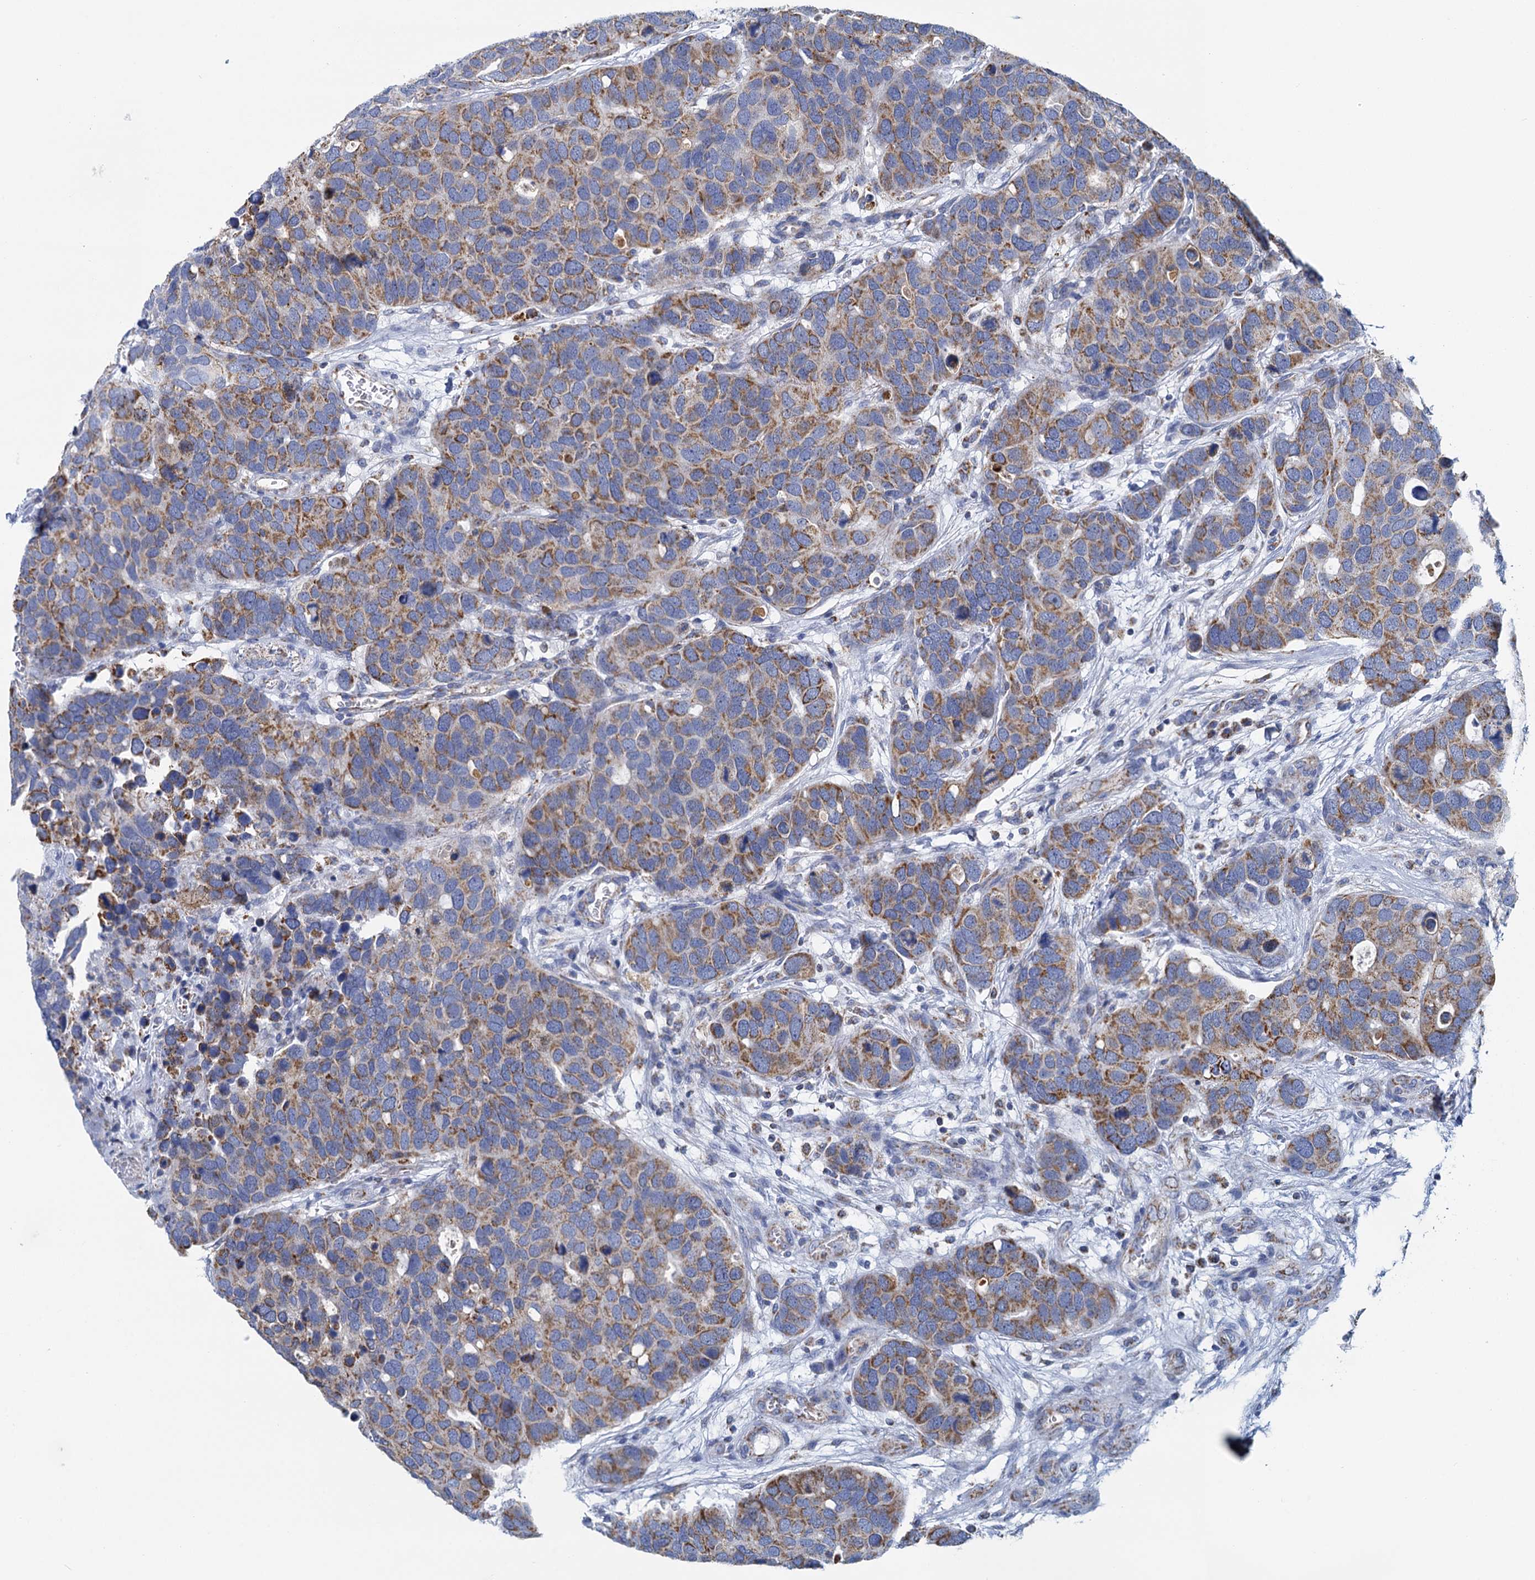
{"staining": {"intensity": "moderate", "quantity": ">75%", "location": "cytoplasmic/membranous"}, "tissue": "breast cancer", "cell_type": "Tumor cells", "image_type": "cancer", "snomed": [{"axis": "morphology", "description": "Duct carcinoma"}, {"axis": "topography", "description": "Breast"}], "caption": "Human breast intraductal carcinoma stained with a protein marker reveals moderate staining in tumor cells.", "gene": "CCP110", "patient": {"sex": "female", "age": 83}}